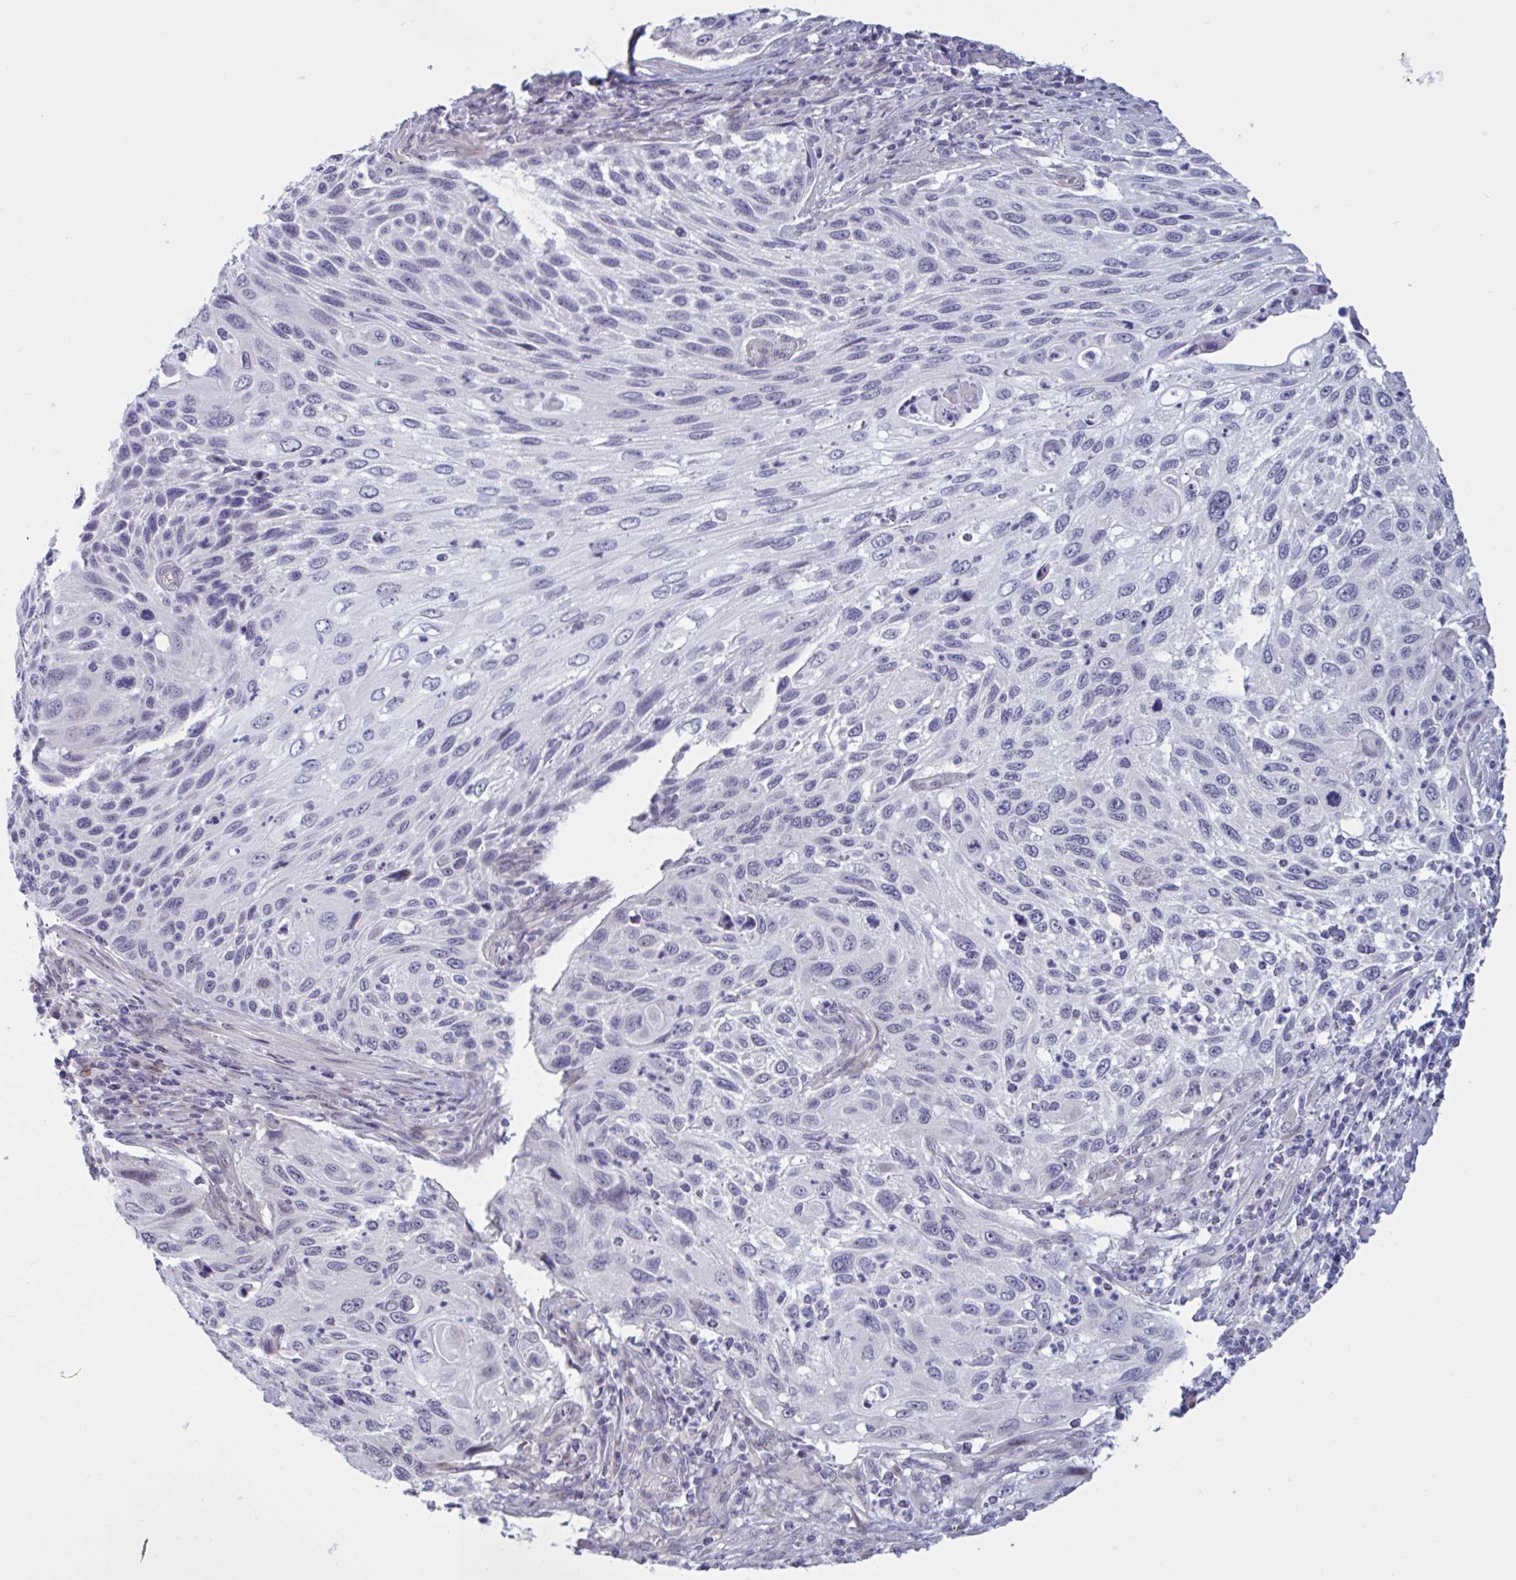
{"staining": {"intensity": "negative", "quantity": "none", "location": "none"}, "tissue": "cervical cancer", "cell_type": "Tumor cells", "image_type": "cancer", "snomed": [{"axis": "morphology", "description": "Squamous cell carcinoma, NOS"}, {"axis": "topography", "description": "Cervix"}], "caption": "This photomicrograph is of cervical cancer stained with immunohistochemistry to label a protein in brown with the nuclei are counter-stained blue. There is no positivity in tumor cells.", "gene": "TCEAL8", "patient": {"sex": "female", "age": 70}}